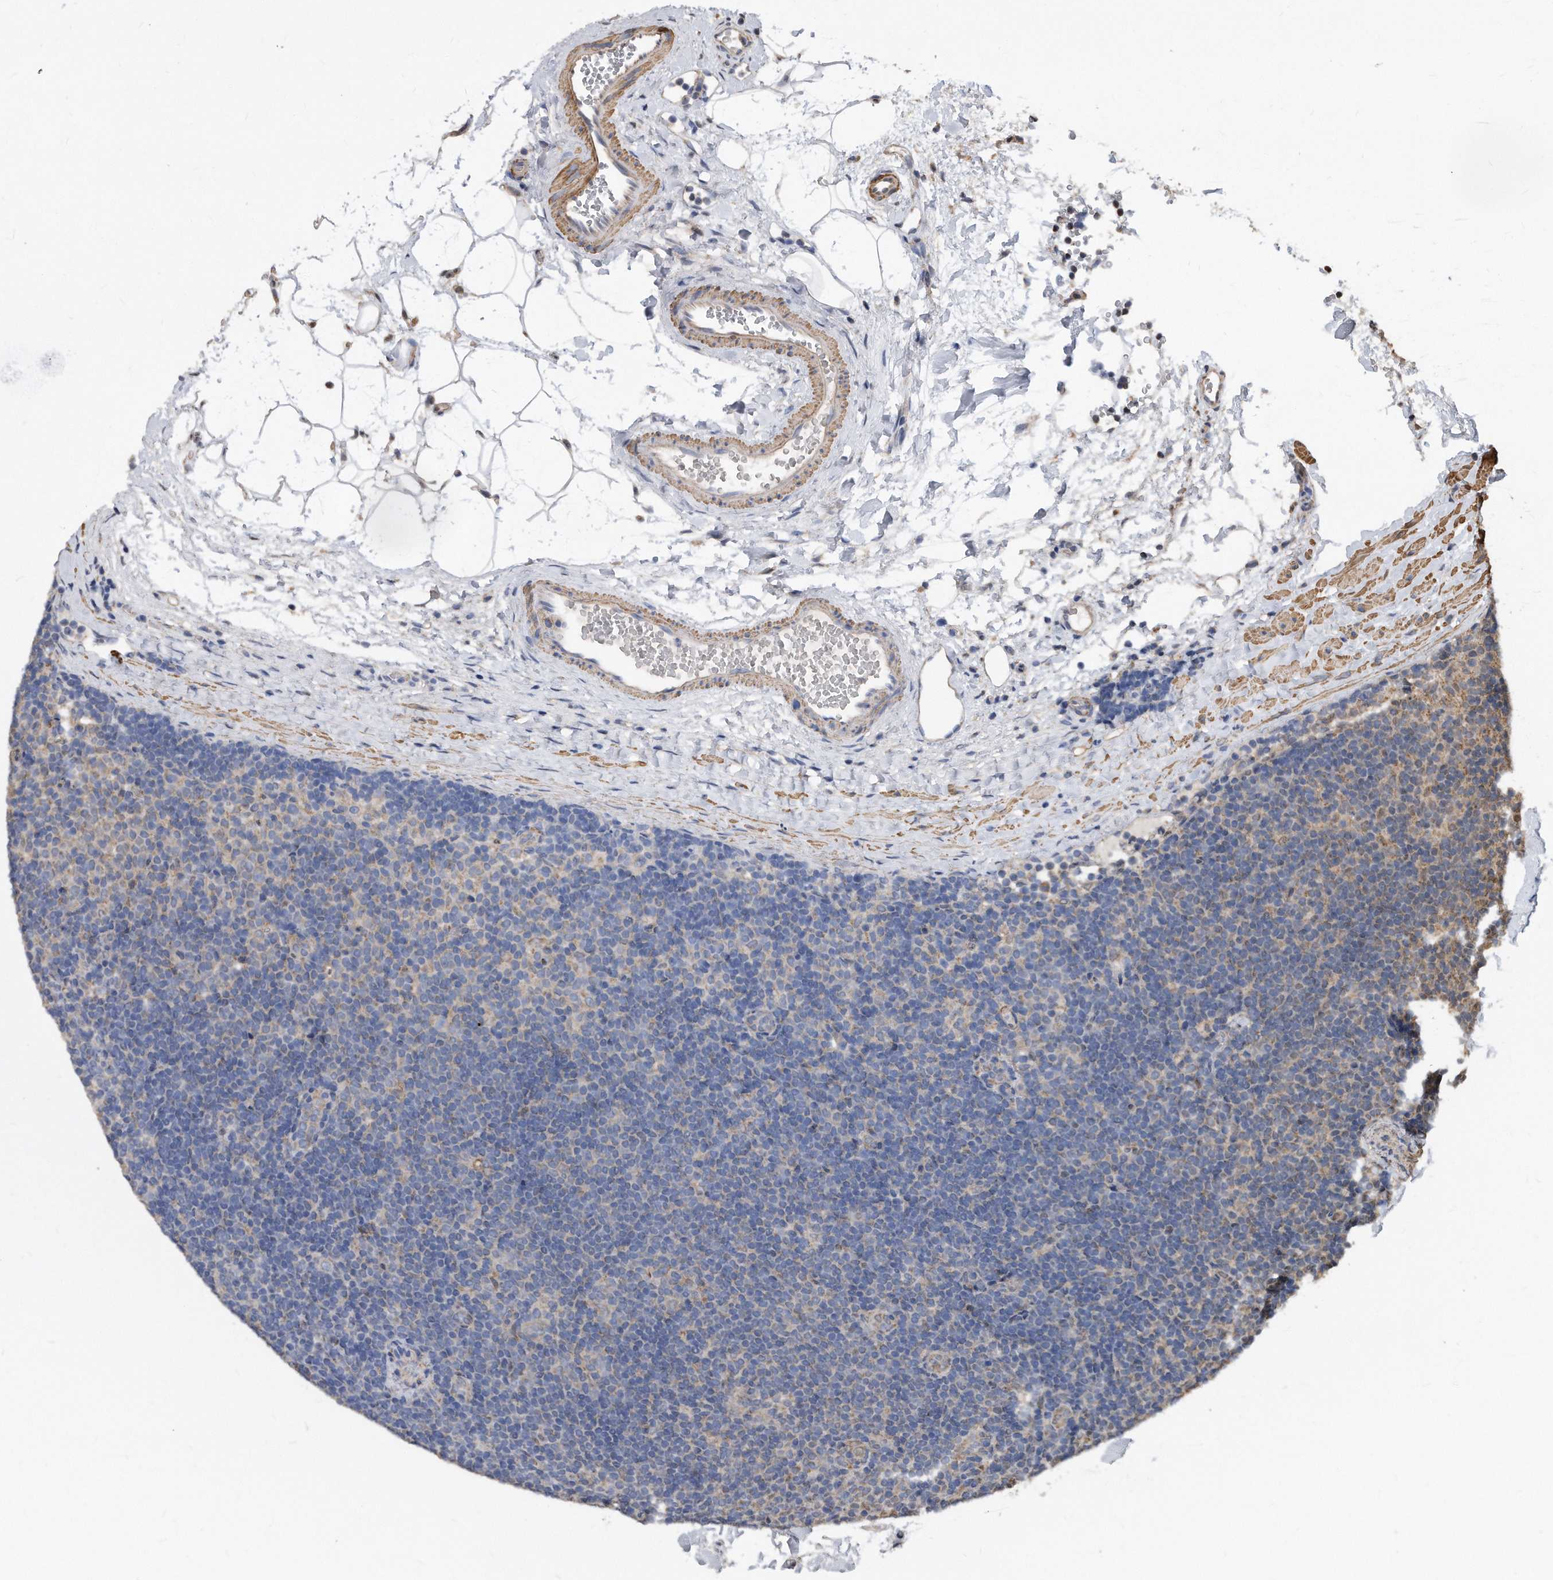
{"staining": {"intensity": "weak", "quantity": "25%-75%", "location": "cytoplasmic/membranous"}, "tissue": "lymphoma", "cell_type": "Tumor cells", "image_type": "cancer", "snomed": [{"axis": "morphology", "description": "Hodgkin's disease, NOS"}, {"axis": "topography", "description": "Lymph node"}], "caption": "Weak cytoplasmic/membranous staining is identified in about 25%-75% of tumor cells in lymphoma. (Stains: DAB (3,3'-diaminobenzidine) in brown, nuclei in blue, Microscopy: brightfield microscopy at high magnification).", "gene": "DUSP22", "patient": {"sex": "female", "age": 57}}